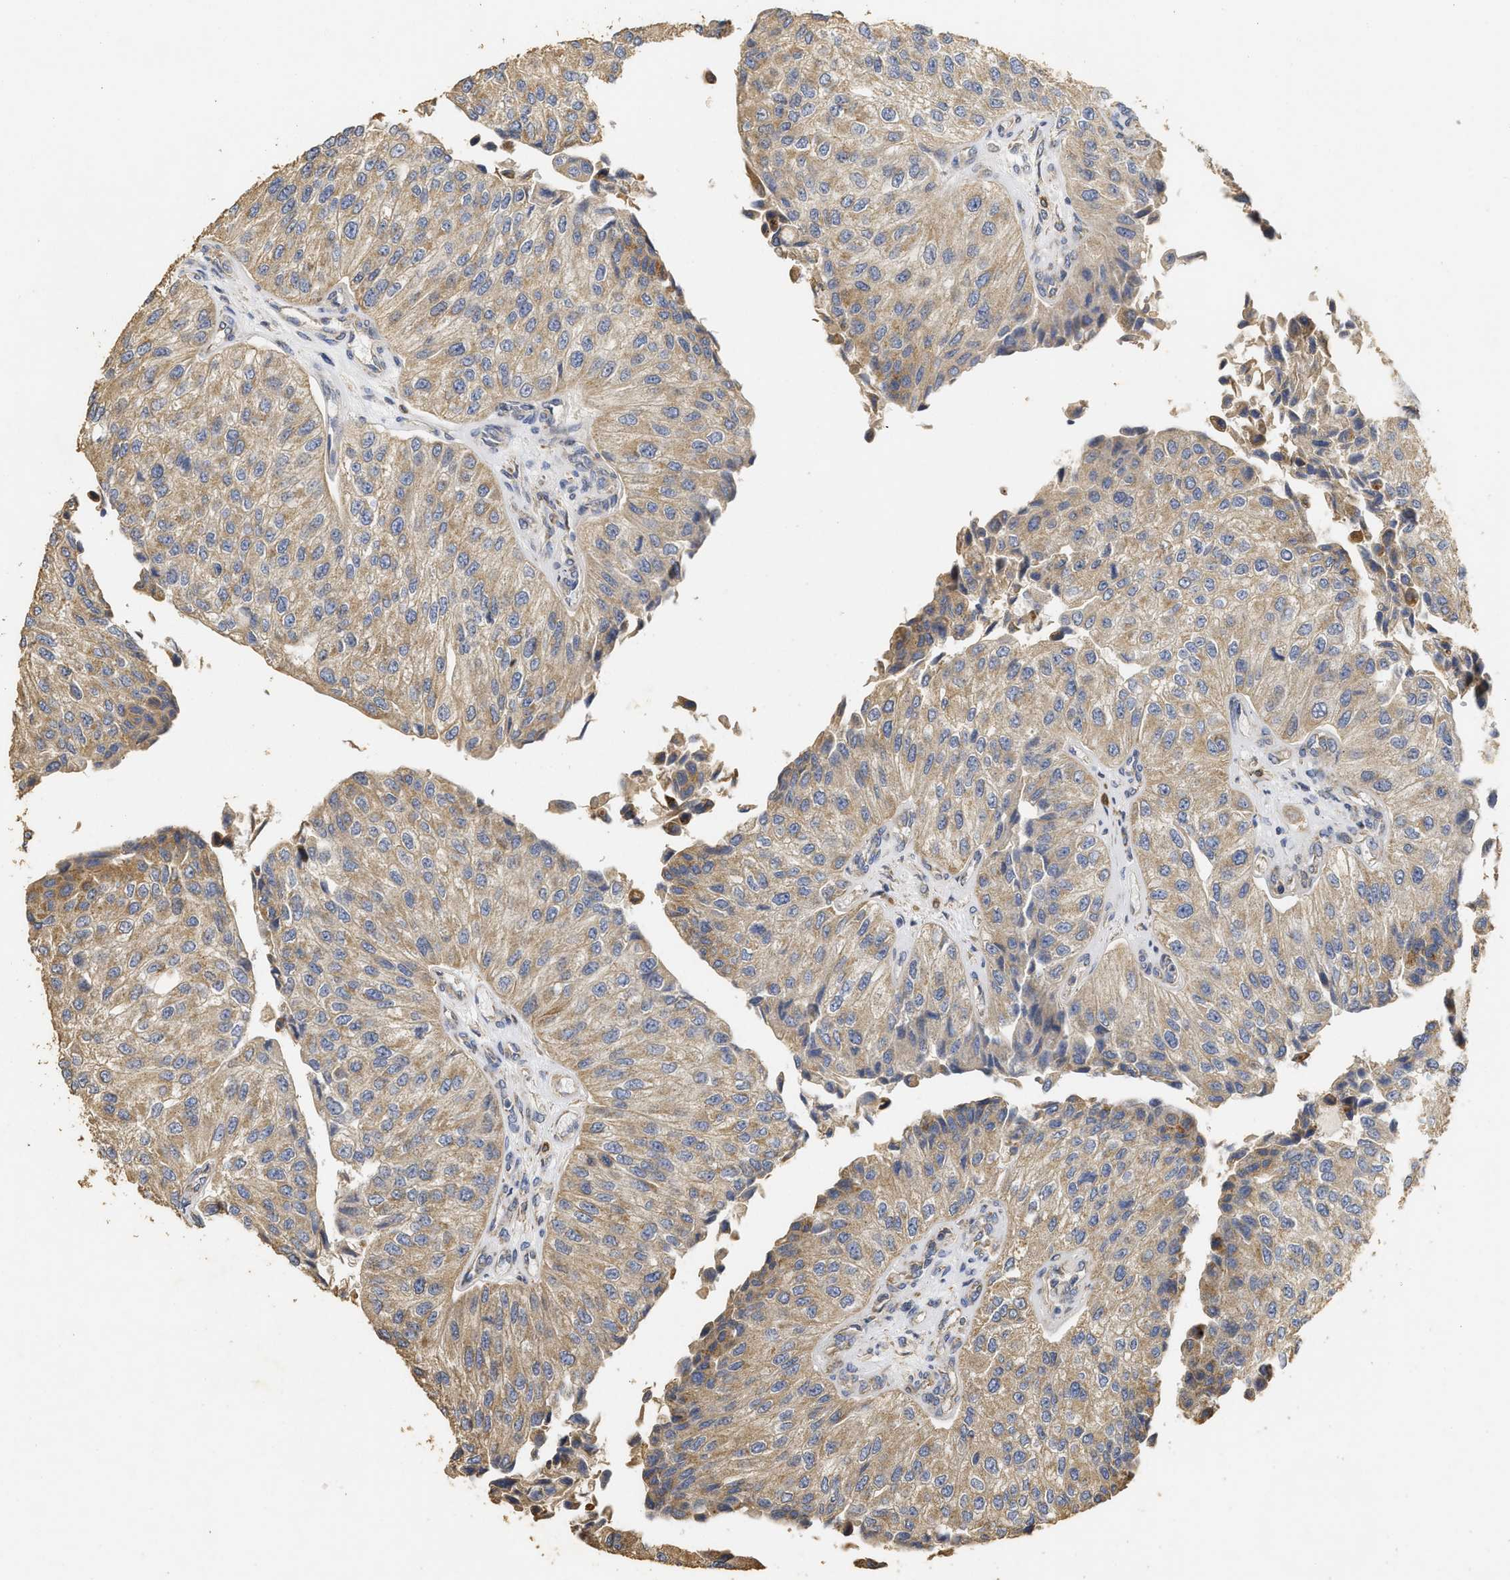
{"staining": {"intensity": "moderate", "quantity": ">75%", "location": "cytoplasmic/membranous"}, "tissue": "urothelial cancer", "cell_type": "Tumor cells", "image_type": "cancer", "snomed": [{"axis": "morphology", "description": "Urothelial carcinoma, High grade"}, {"axis": "topography", "description": "Kidney"}, {"axis": "topography", "description": "Urinary bladder"}], "caption": "The histopathology image reveals immunohistochemical staining of urothelial cancer. There is moderate cytoplasmic/membranous expression is seen in about >75% of tumor cells.", "gene": "NAV1", "patient": {"sex": "male", "age": 77}}